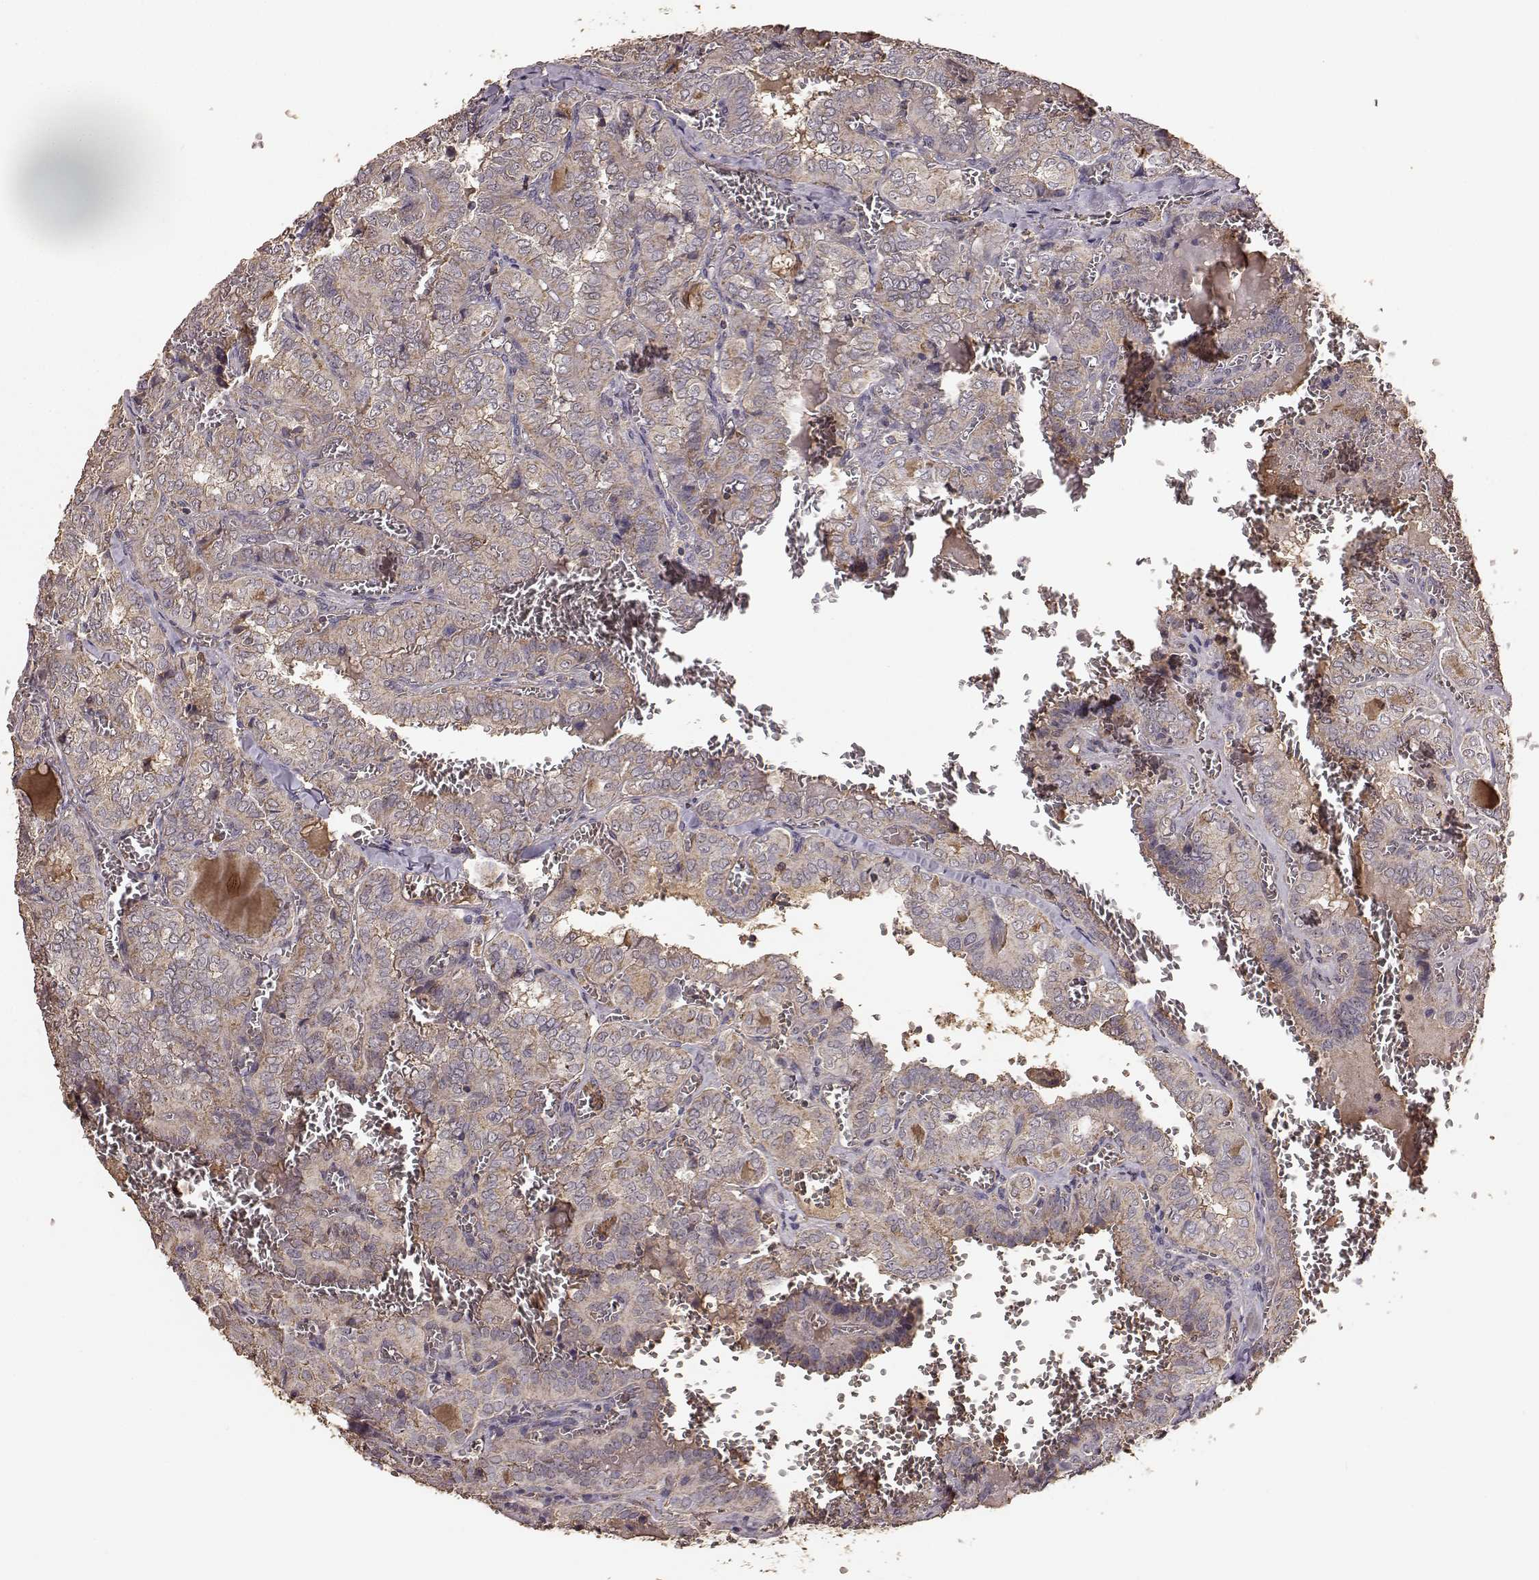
{"staining": {"intensity": "weak", "quantity": ">75%", "location": "cytoplasmic/membranous"}, "tissue": "thyroid cancer", "cell_type": "Tumor cells", "image_type": "cancer", "snomed": [{"axis": "morphology", "description": "Papillary adenocarcinoma, NOS"}, {"axis": "topography", "description": "Thyroid gland"}], "caption": "This image demonstrates immunohistochemistry staining of human thyroid papillary adenocarcinoma, with low weak cytoplasmic/membranous positivity in approximately >75% of tumor cells.", "gene": "PTGES2", "patient": {"sex": "female", "age": 41}}